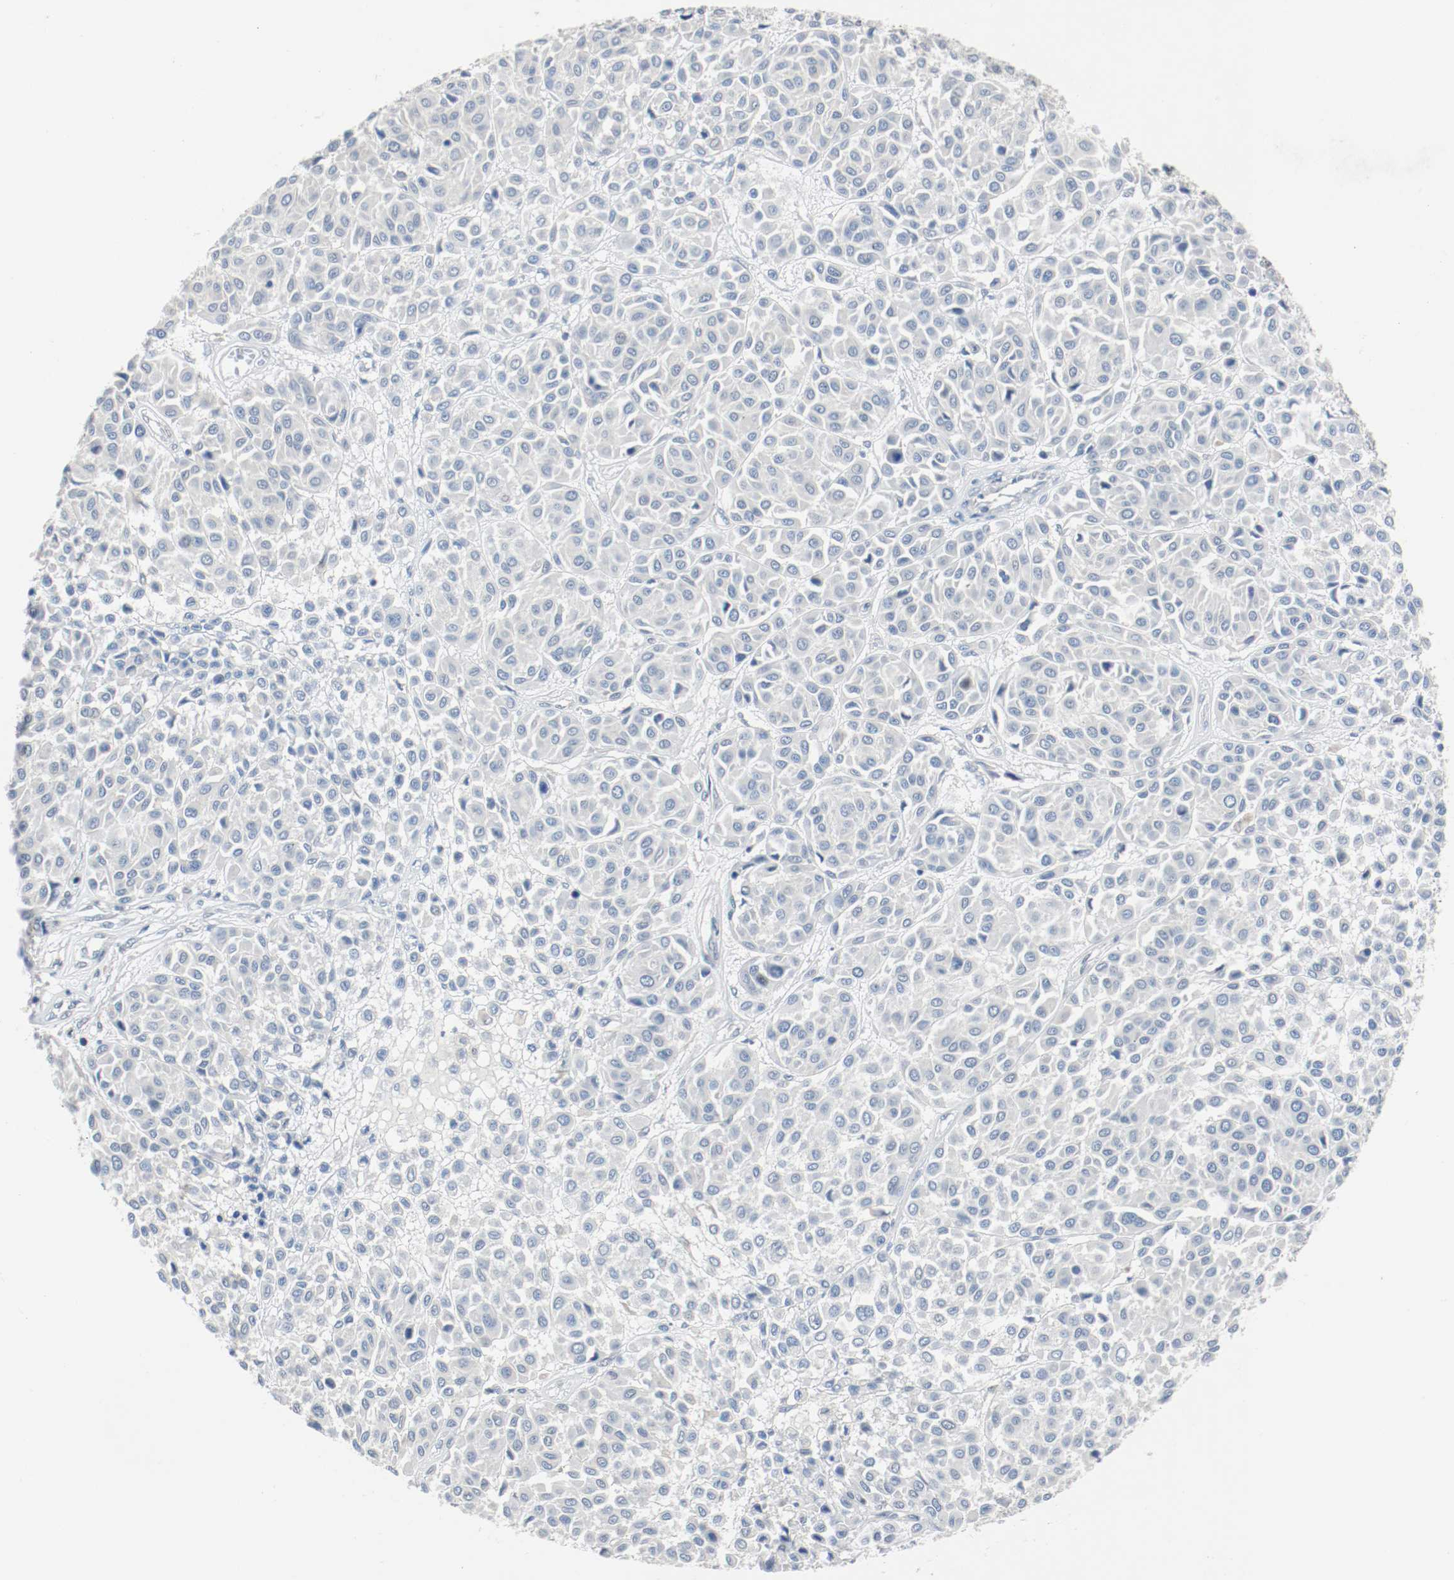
{"staining": {"intensity": "negative", "quantity": "none", "location": "none"}, "tissue": "melanoma", "cell_type": "Tumor cells", "image_type": "cancer", "snomed": [{"axis": "morphology", "description": "Malignant melanoma, Metastatic site"}, {"axis": "topography", "description": "Soft tissue"}], "caption": "A histopathology image of melanoma stained for a protein displays no brown staining in tumor cells.", "gene": "ASH1L", "patient": {"sex": "male", "age": 41}}